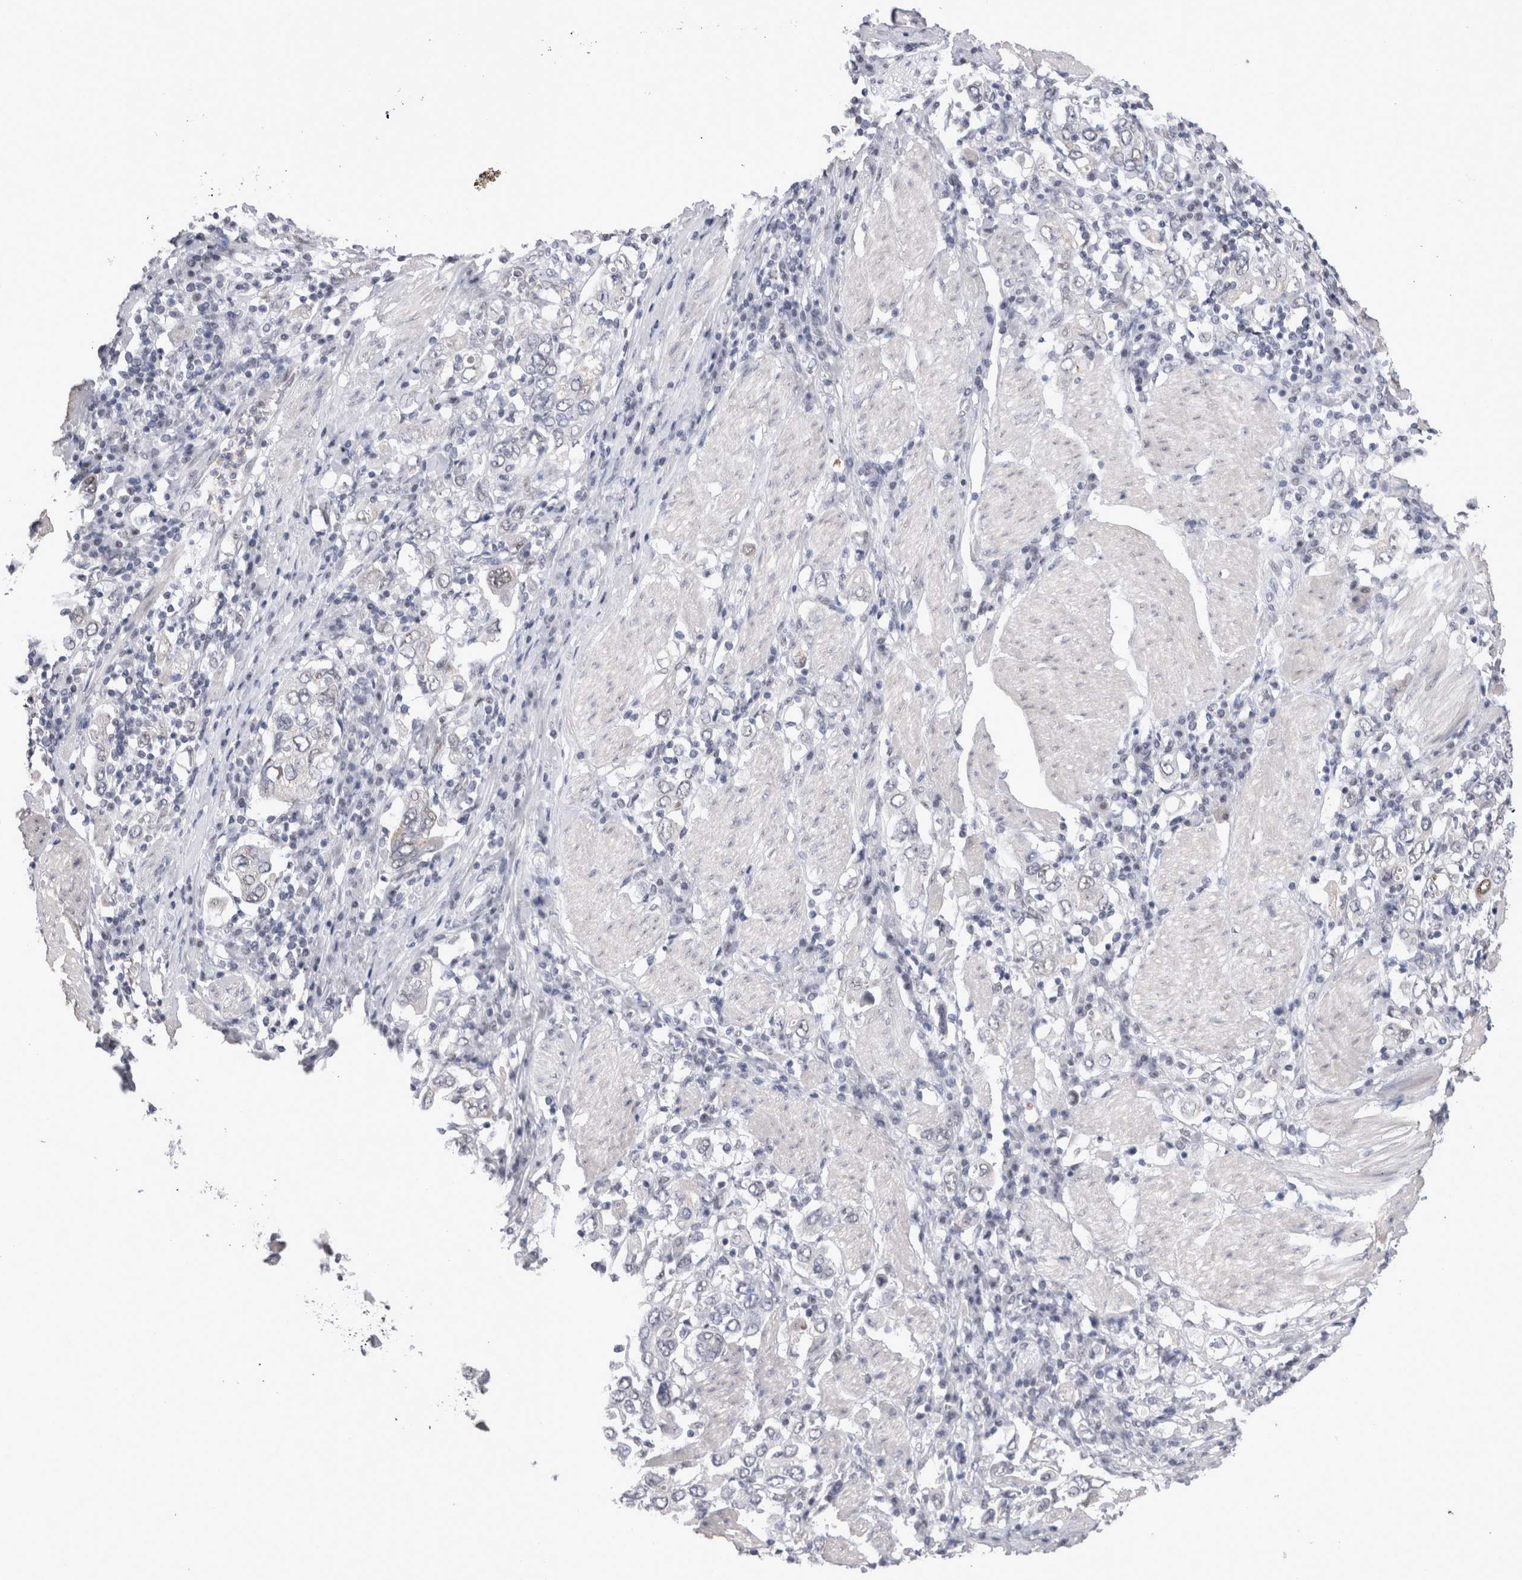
{"staining": {"intensity": "negative", "quantity": "none", "location": "none"}, "tissue": "stomach cancer", "cell_type": "Tumor cells", "image_type": "cancer", "snomed": [{"axis": "morphology", "description": "Adenocarcinoma, NOS"}, {"axis": "topography", "description": "Stomach, upper"}], "caption": "Human stomach cancer stained for a protein using IHC displays no expression in tumor cells.", "gene": "RBM6", "patient": {"sex": "male", "age": 62}}